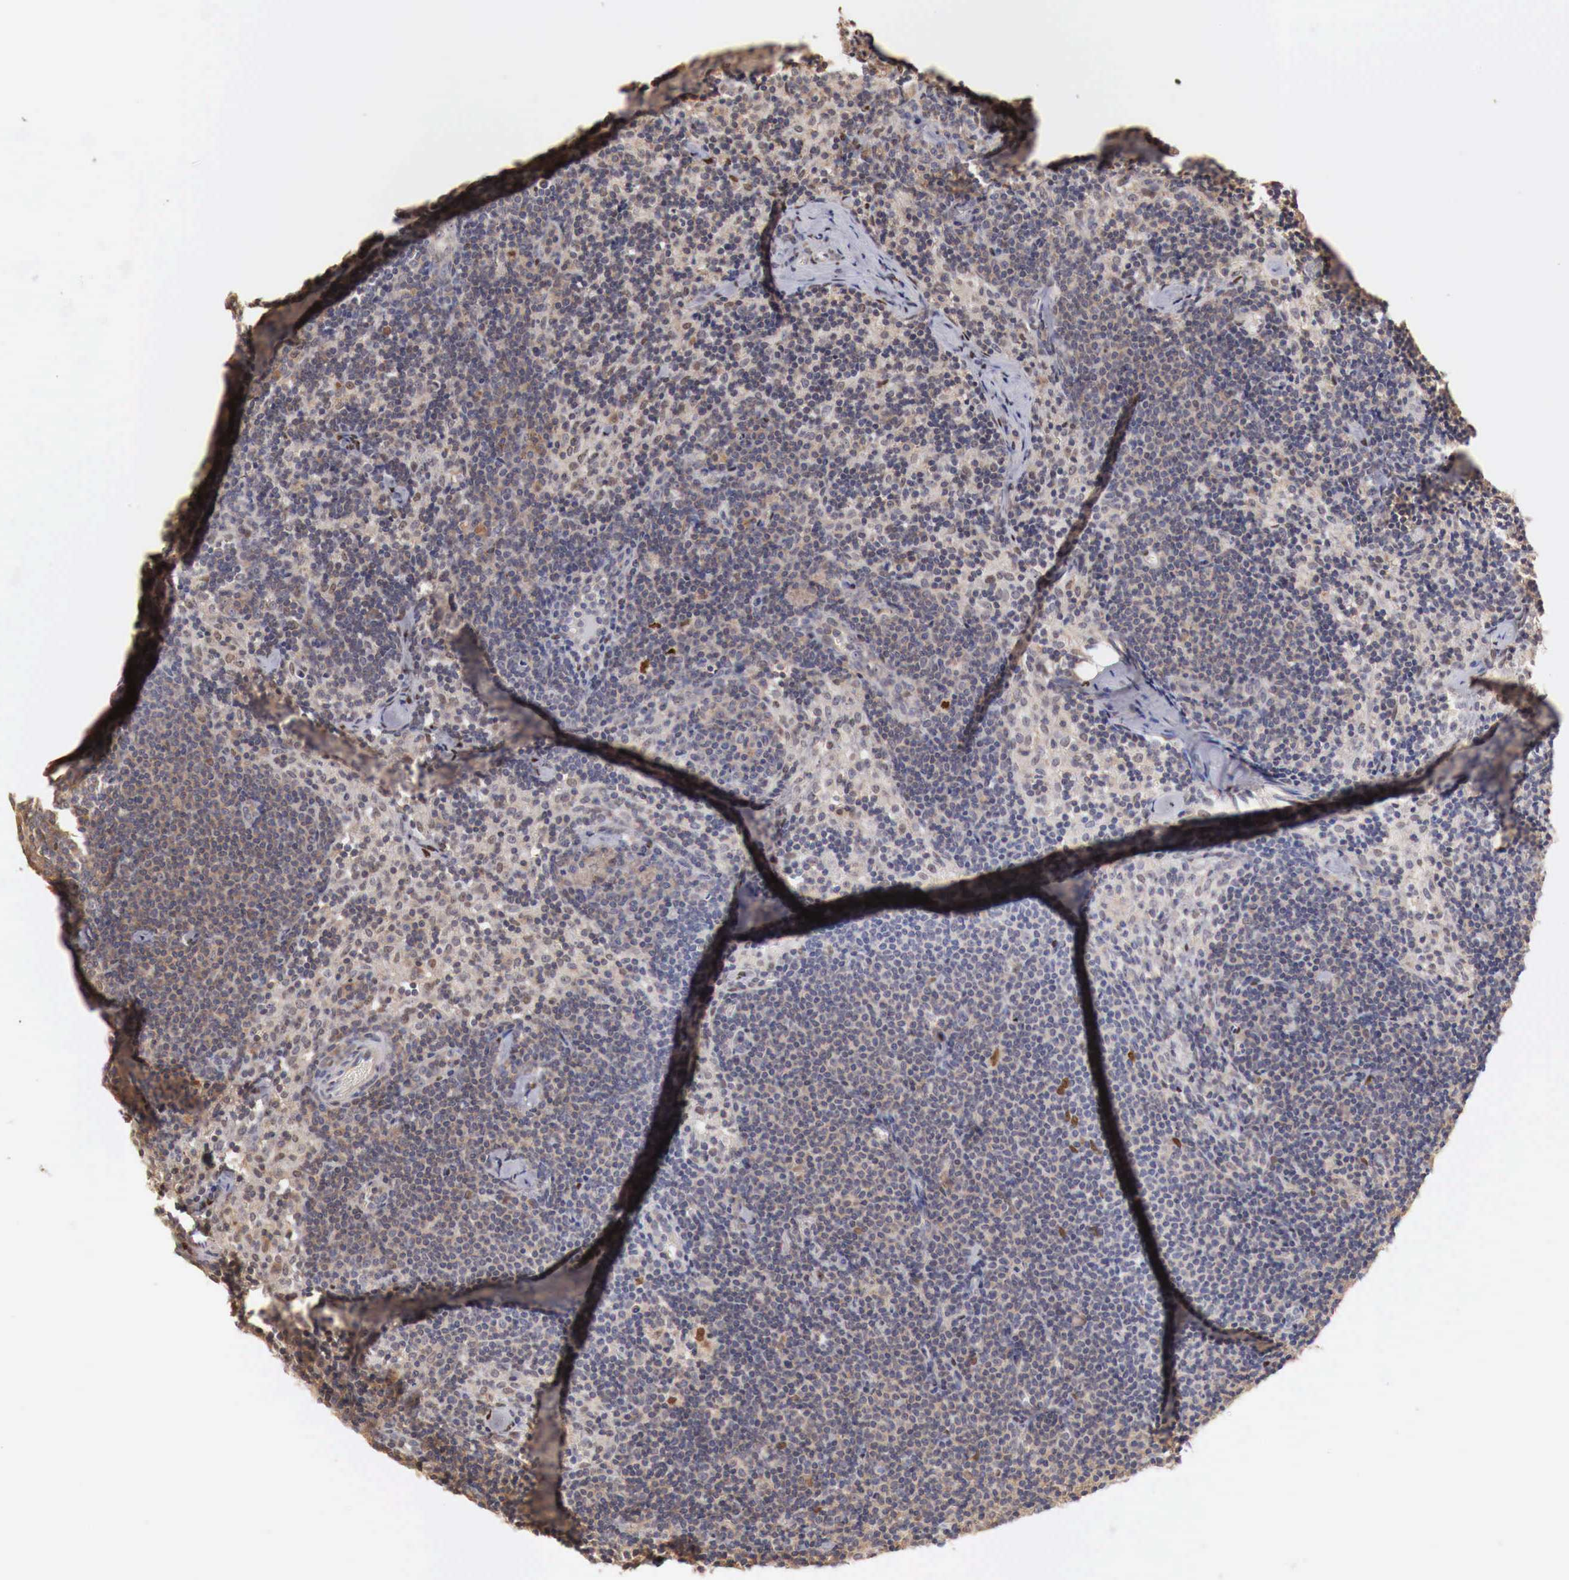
{"staining": {"intensity": "moderate", "quantity": "<25%", "location": "nuclear"}, "tissue": "lymph node", "cell_type": "Germinal center cells", "image_type": "normal", "snomed": [{"axis": "morphology", "description": "Normal tissue, NOS"}, {"axis": "topography", "description": "Lymph node"}], "caption": "Protein expression analysis of unremarkable human lymph node reveals moderate nuclear staining in about <25% of germinal center cells.", "gene": "KHDRBS2", "patient": {"sex": "female", "age": 35}}